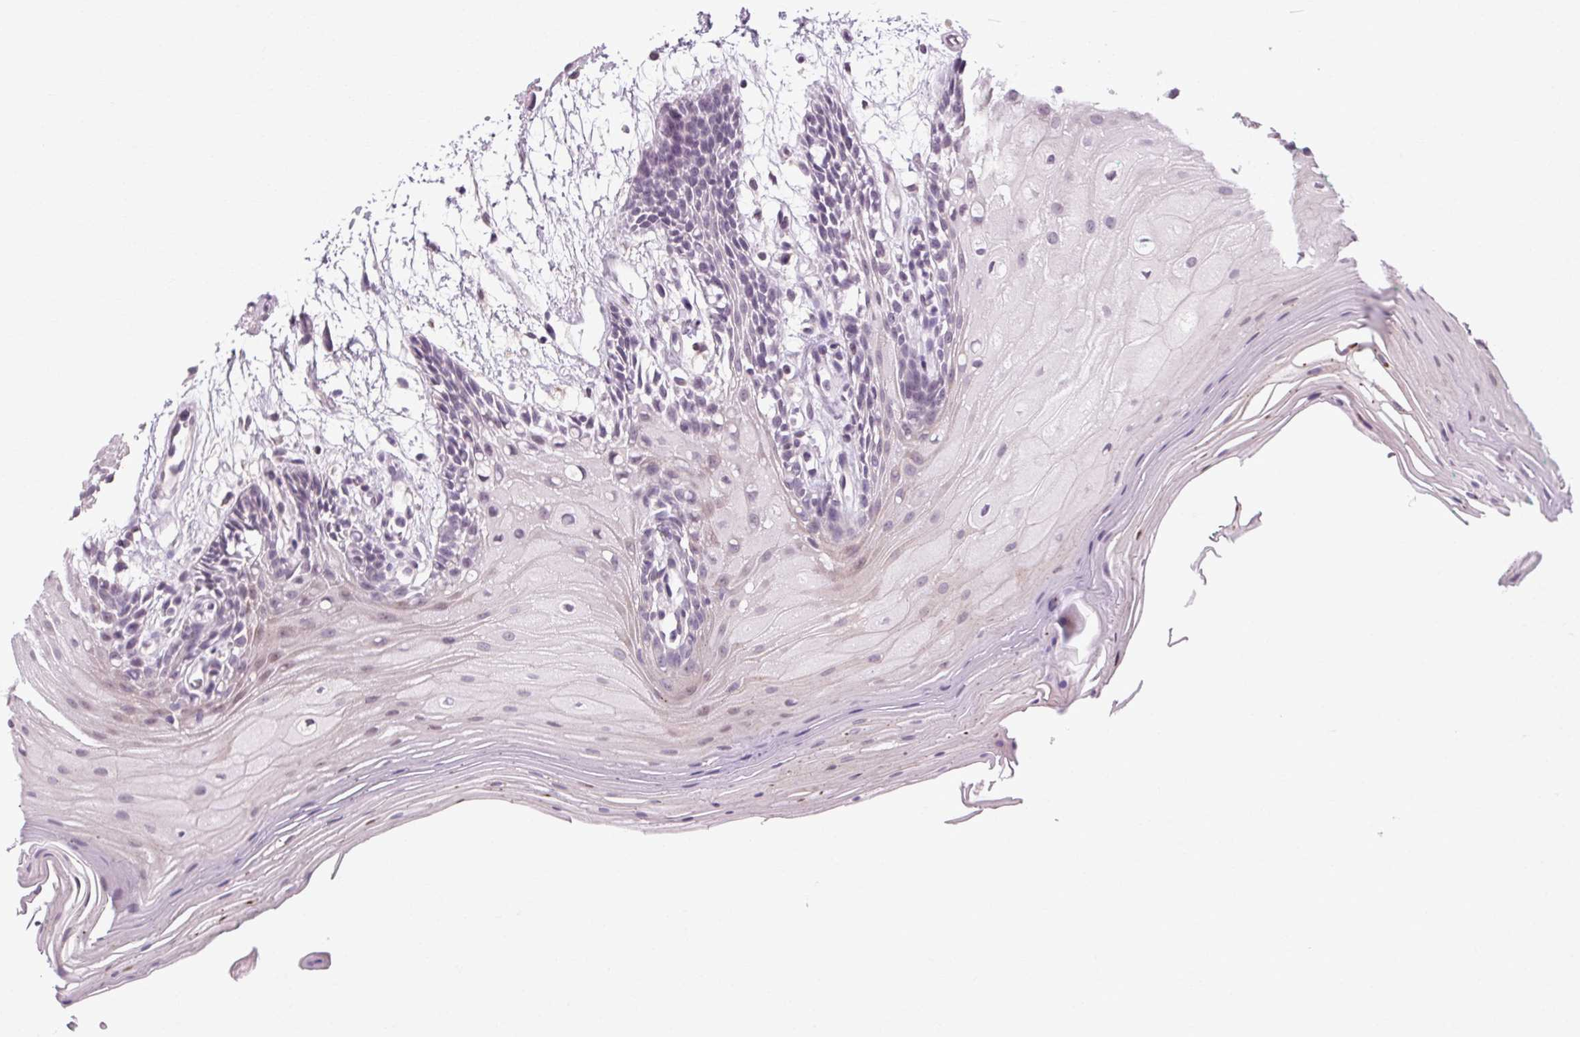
{"staining": {"intensity": "weak", "quantity": "<25%", "location": "cytoplasmic/membranous"}, "tissue": "oral mucosa", "cell_type": "Squamous epithelial cells", "image_type": "normal", "snomed": [{"axis": "morphology", "description": "Normal tissue, NOS"}, {"axis": "morphology", "description": "Squamous cell carcinoma, NOS"}, {"axis": "topography", "description": "Oral tissue"}, {"axis": "topography", "description": "Tounge, NOS"}, {"axis": "topography", "description": "Head-Neck"}], "caption": "DAB (3,3'-diaminobenzidine) immunohistochemical staining of unremarkable human oral mucosa reveals no significant expression in squamous epithelial cells. (IHC, brightfield microscopy, high magnification).", "gene": "KLHL40", "patient": {"sex": "male", "age": 62}}